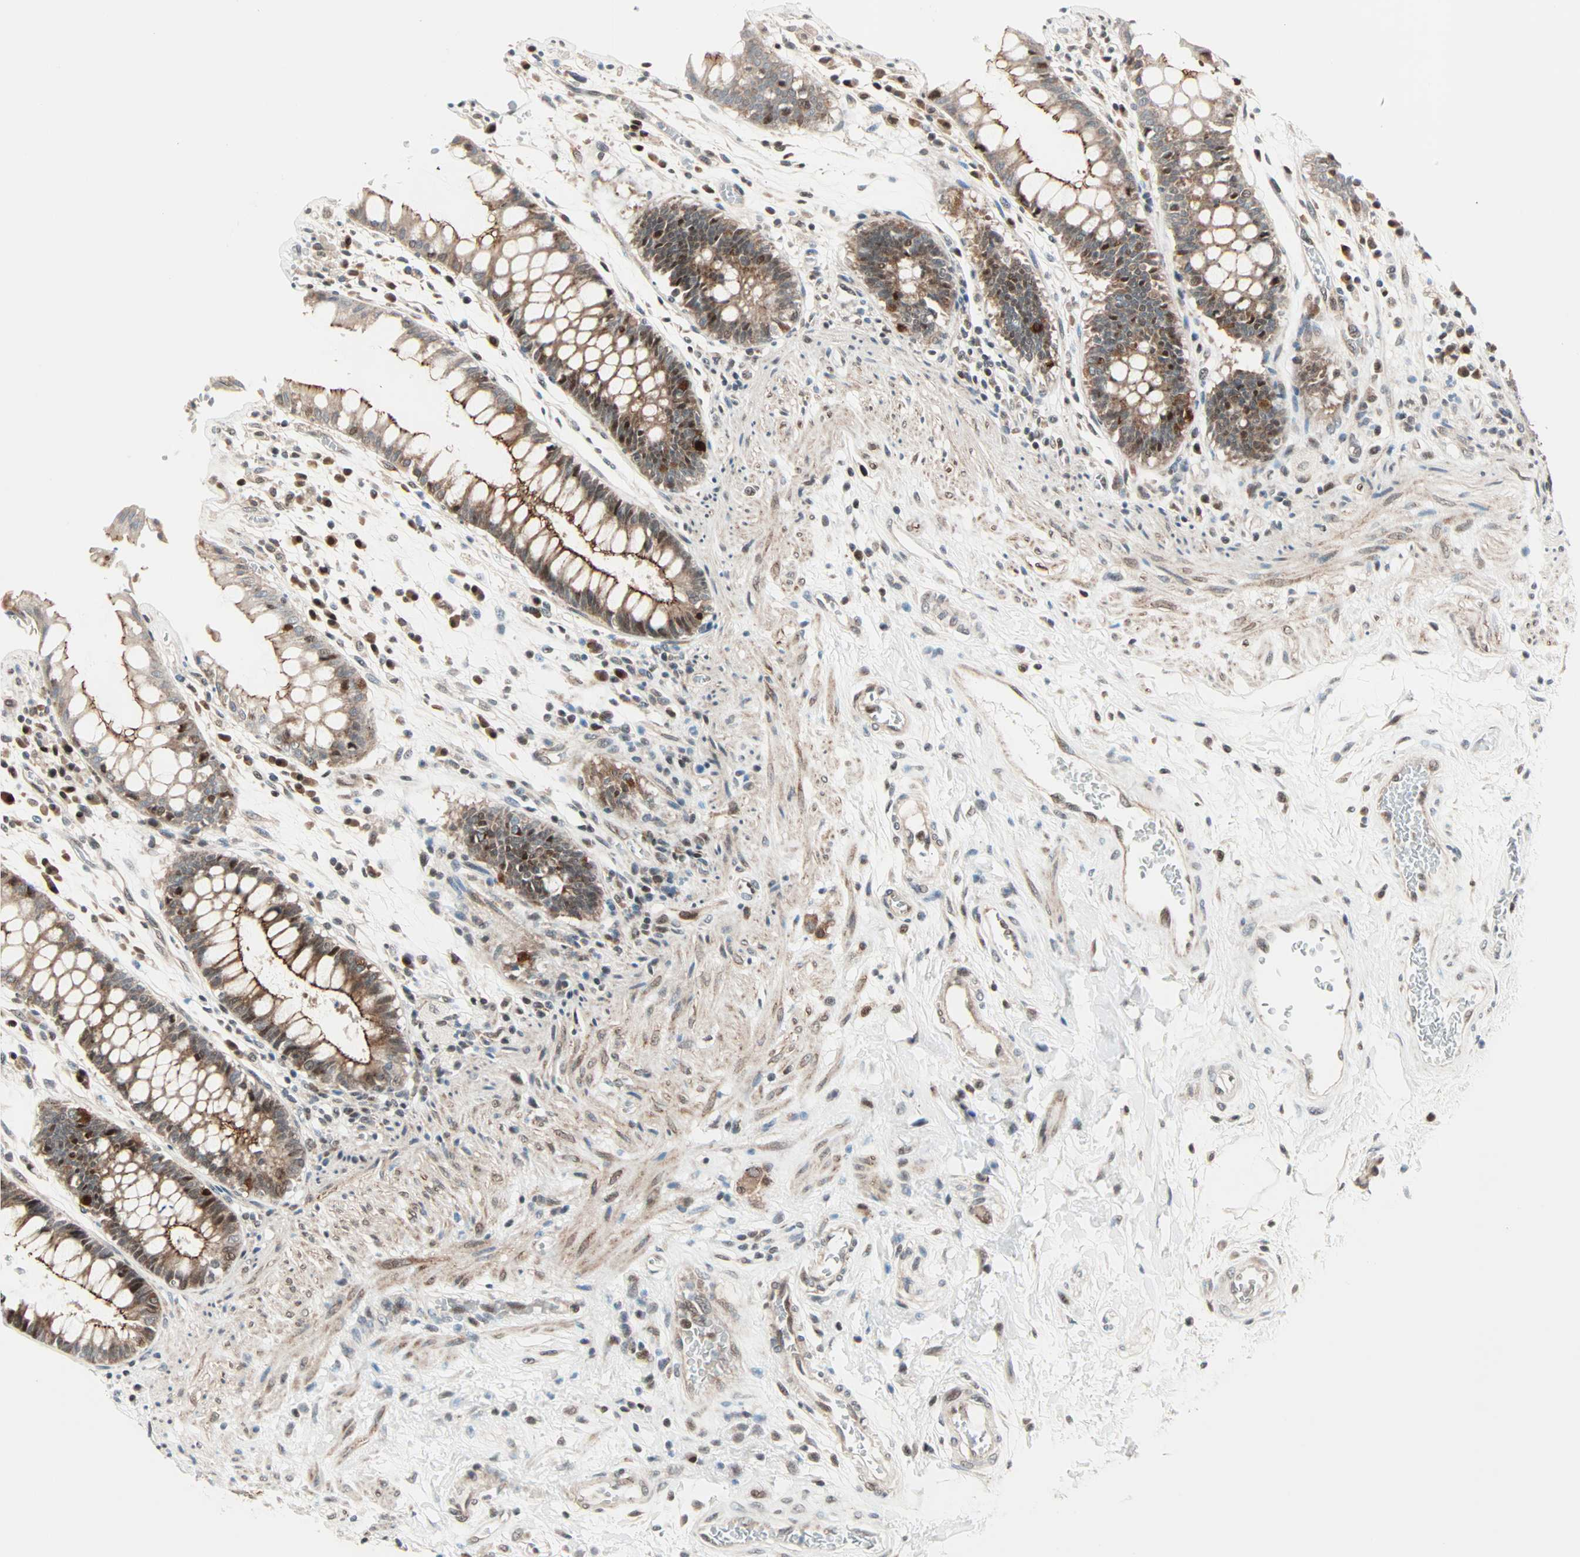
{"staining": {"intensity": "strong", "quantity": ">75%", "location": "cytoplasmic/membranous,nuclear"}, "tissue": "rectum", "cell_type": "Glandular cells", "image_type": "normal", "snomed": [{"axis": "morphology", "description": "Normal tissue, NOS"}, {"axis": "topography", "description": "Rectum"}], "caption": "Strong cytoplasmic/membranous,nuclear protein staining is identified in approximately >75% of glandular cells in rectum. The staining was performed using DAB, with brown indicating positive protein expression. Nuclei are stained blue with hematoxylin.", "gene": "CBX4", "patient": {"sex": "female", "age": 46}}